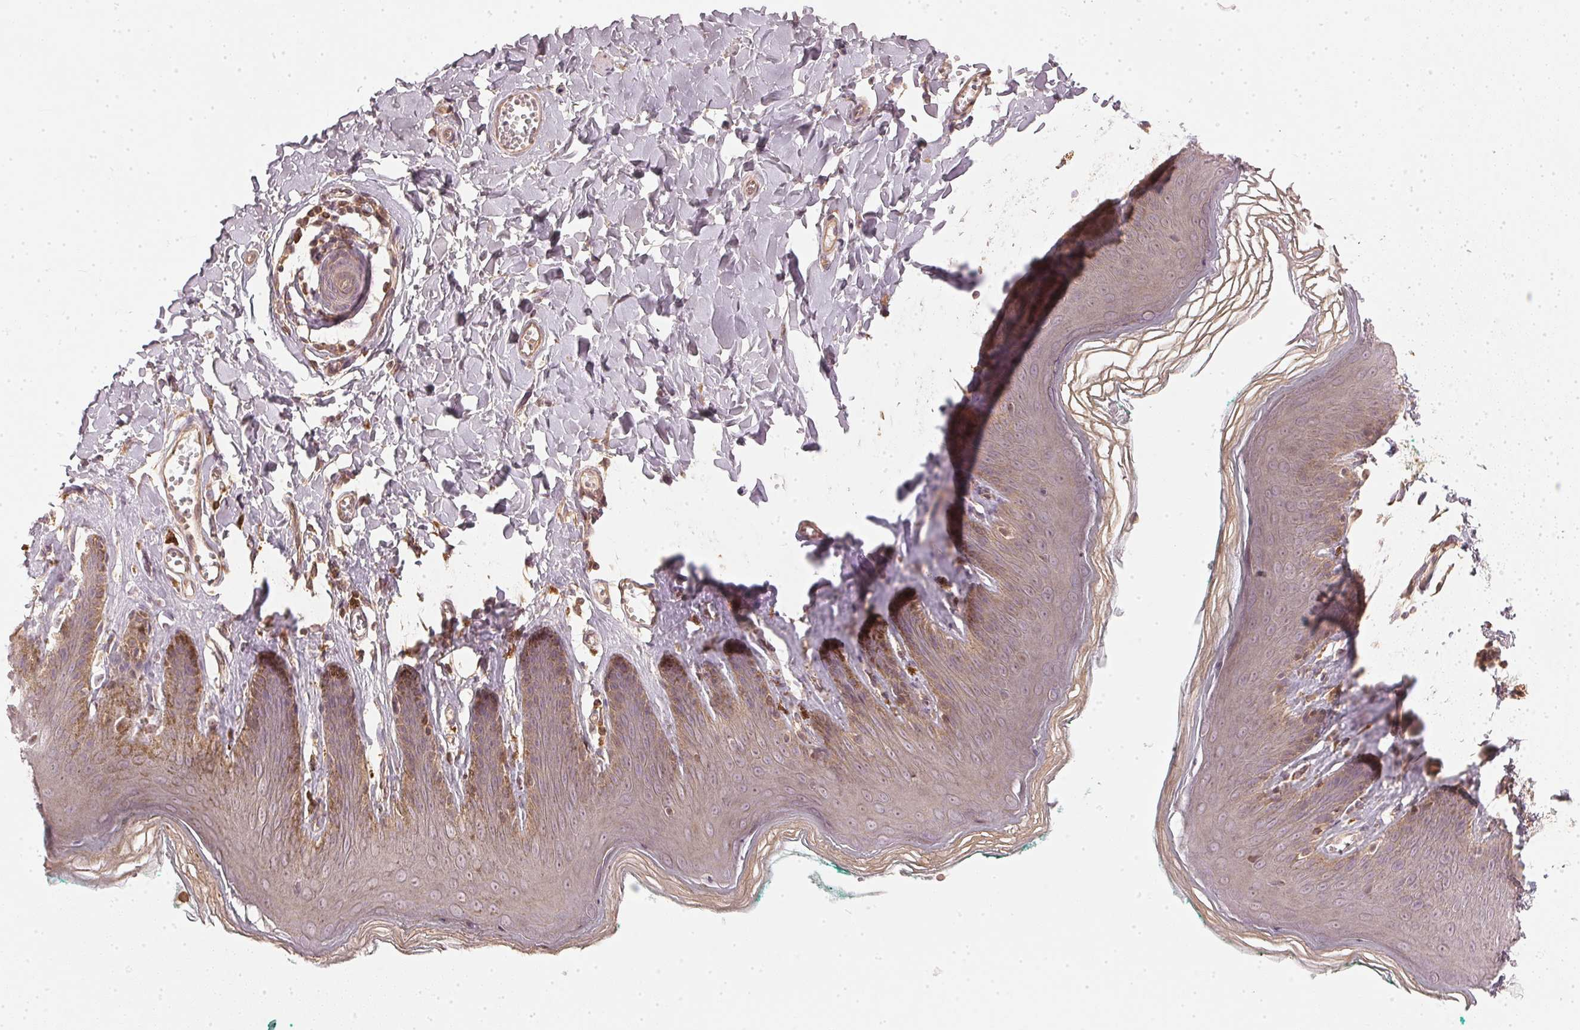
{"staining": {"intensity": "moderate", "quantity": ">75%", "location": "cytoplasmic/membranous"}, "tissue": "skin", "cell_type": "Epidermal cells", "image_type": "normal", "snomed": [{"axis": "morphology", "description": "Normal tissue, NOS"}, {"axis": "topography", "description": "Vulva"}, {"axis": "topography", "description": "Peripheral nerve tissue"}], "caption": "Immunohistochemistry staining of unremarkable skin, which exhibits medium levels of moderate cytoplasmic/membranous positivity in approximately >75% of epidermal cells indicating moderate cytoplasmic/membranous protein staining. The staining was performed using DAB (brown) for protein detection and nuclei were counterstained in hematoxylin (blue).", "gene": "NADK2", "patient": {"sex": "female", "age": 66}}